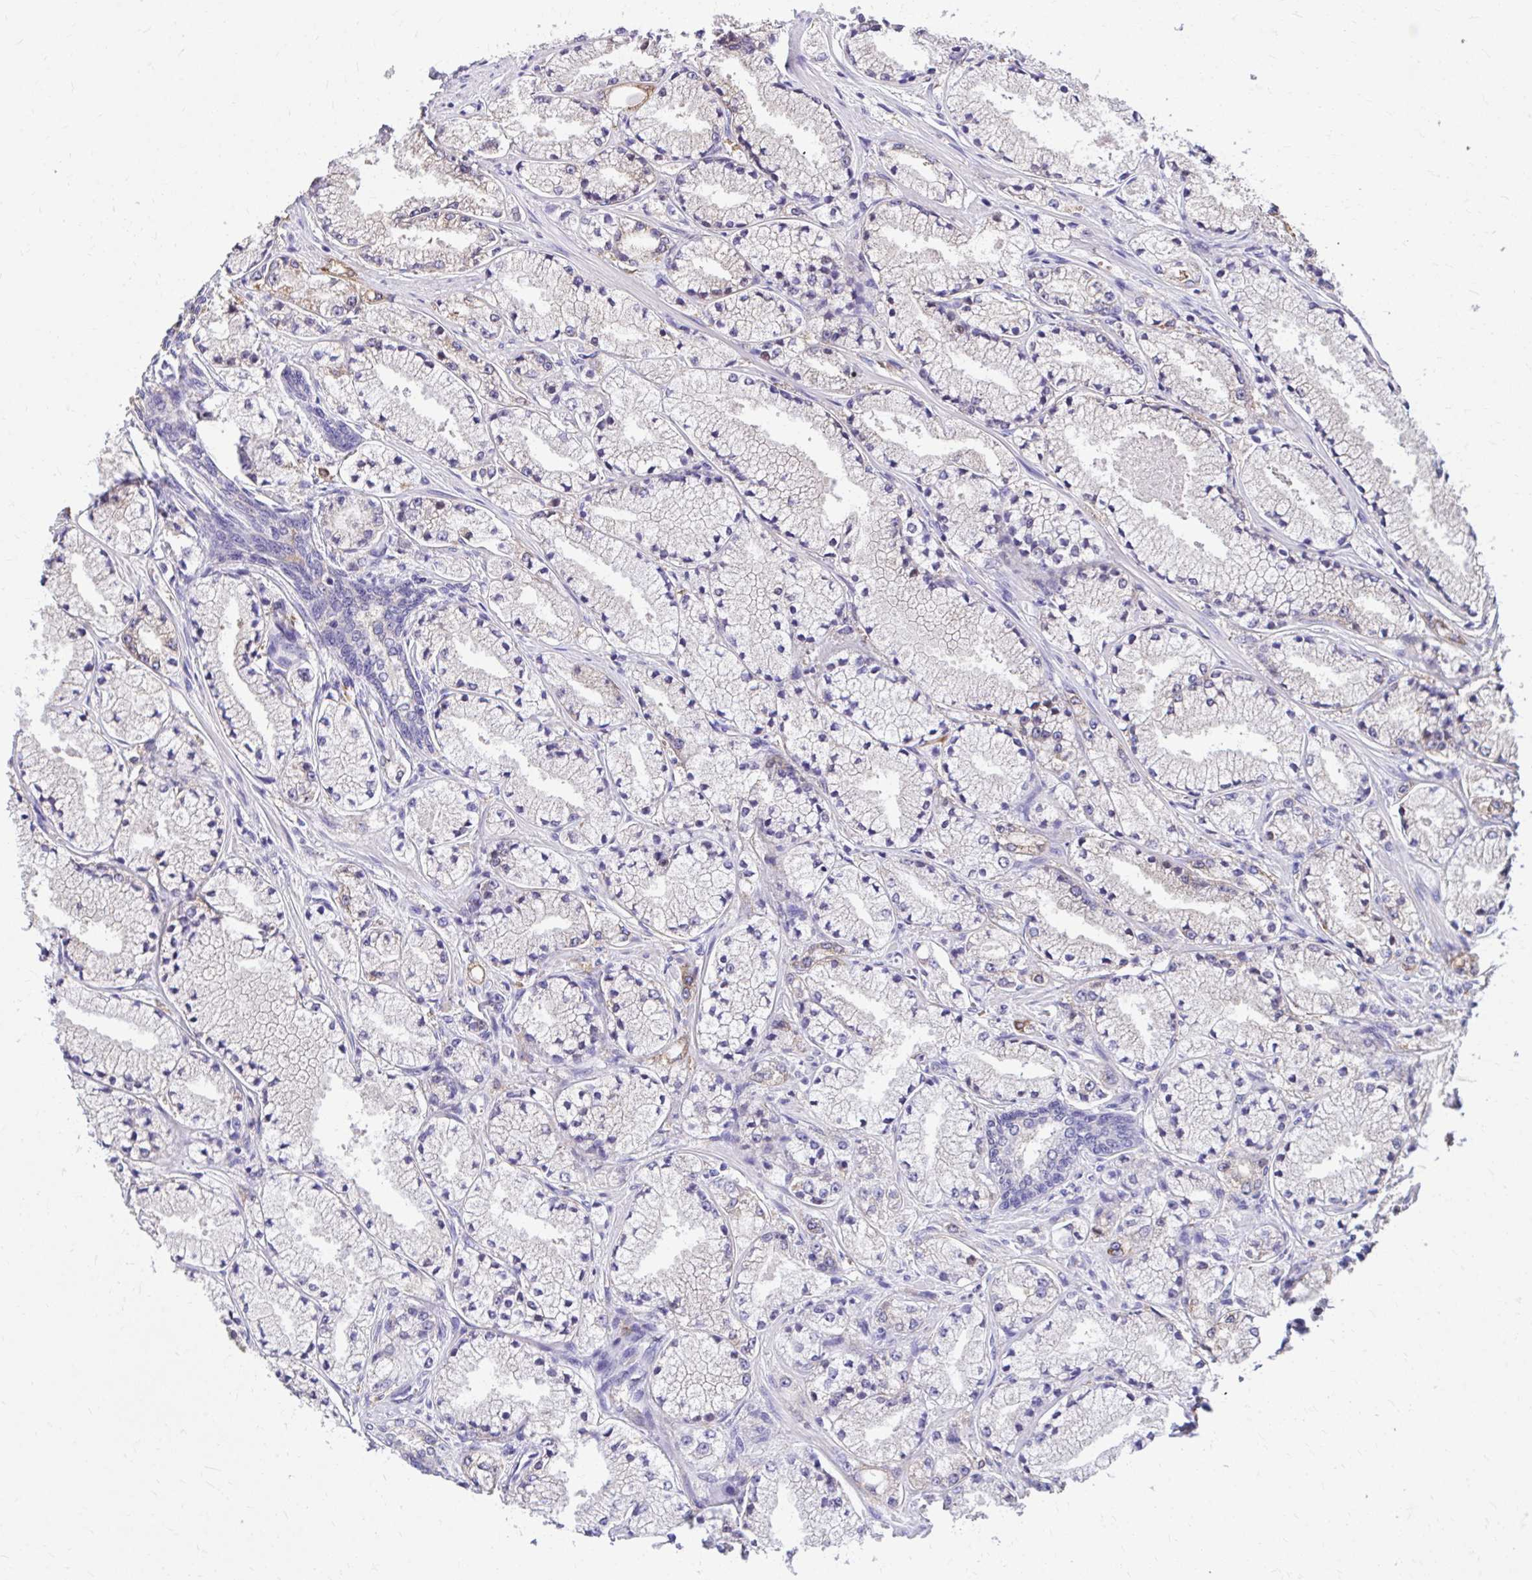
{"staining": {"intensity": "negative", "quantity": "none", "location": "none"}, "tissue": "prostate cancer", "cell_type": "Tumor cells", "image_type": "cancer", "snomed": [{"axis": "morphology", "description": "Adenocarcinoma, High grade"}, {"axis": "topography", "description": "Prostate"}], "caption": "Immunohistochemical staining of prostate cancer (high-grade adenocarcinoma) demonstrates no significant positivity in tumor cells.", "gene": "EPB41L1", "patient": {"sex": "male", "age": 63}}